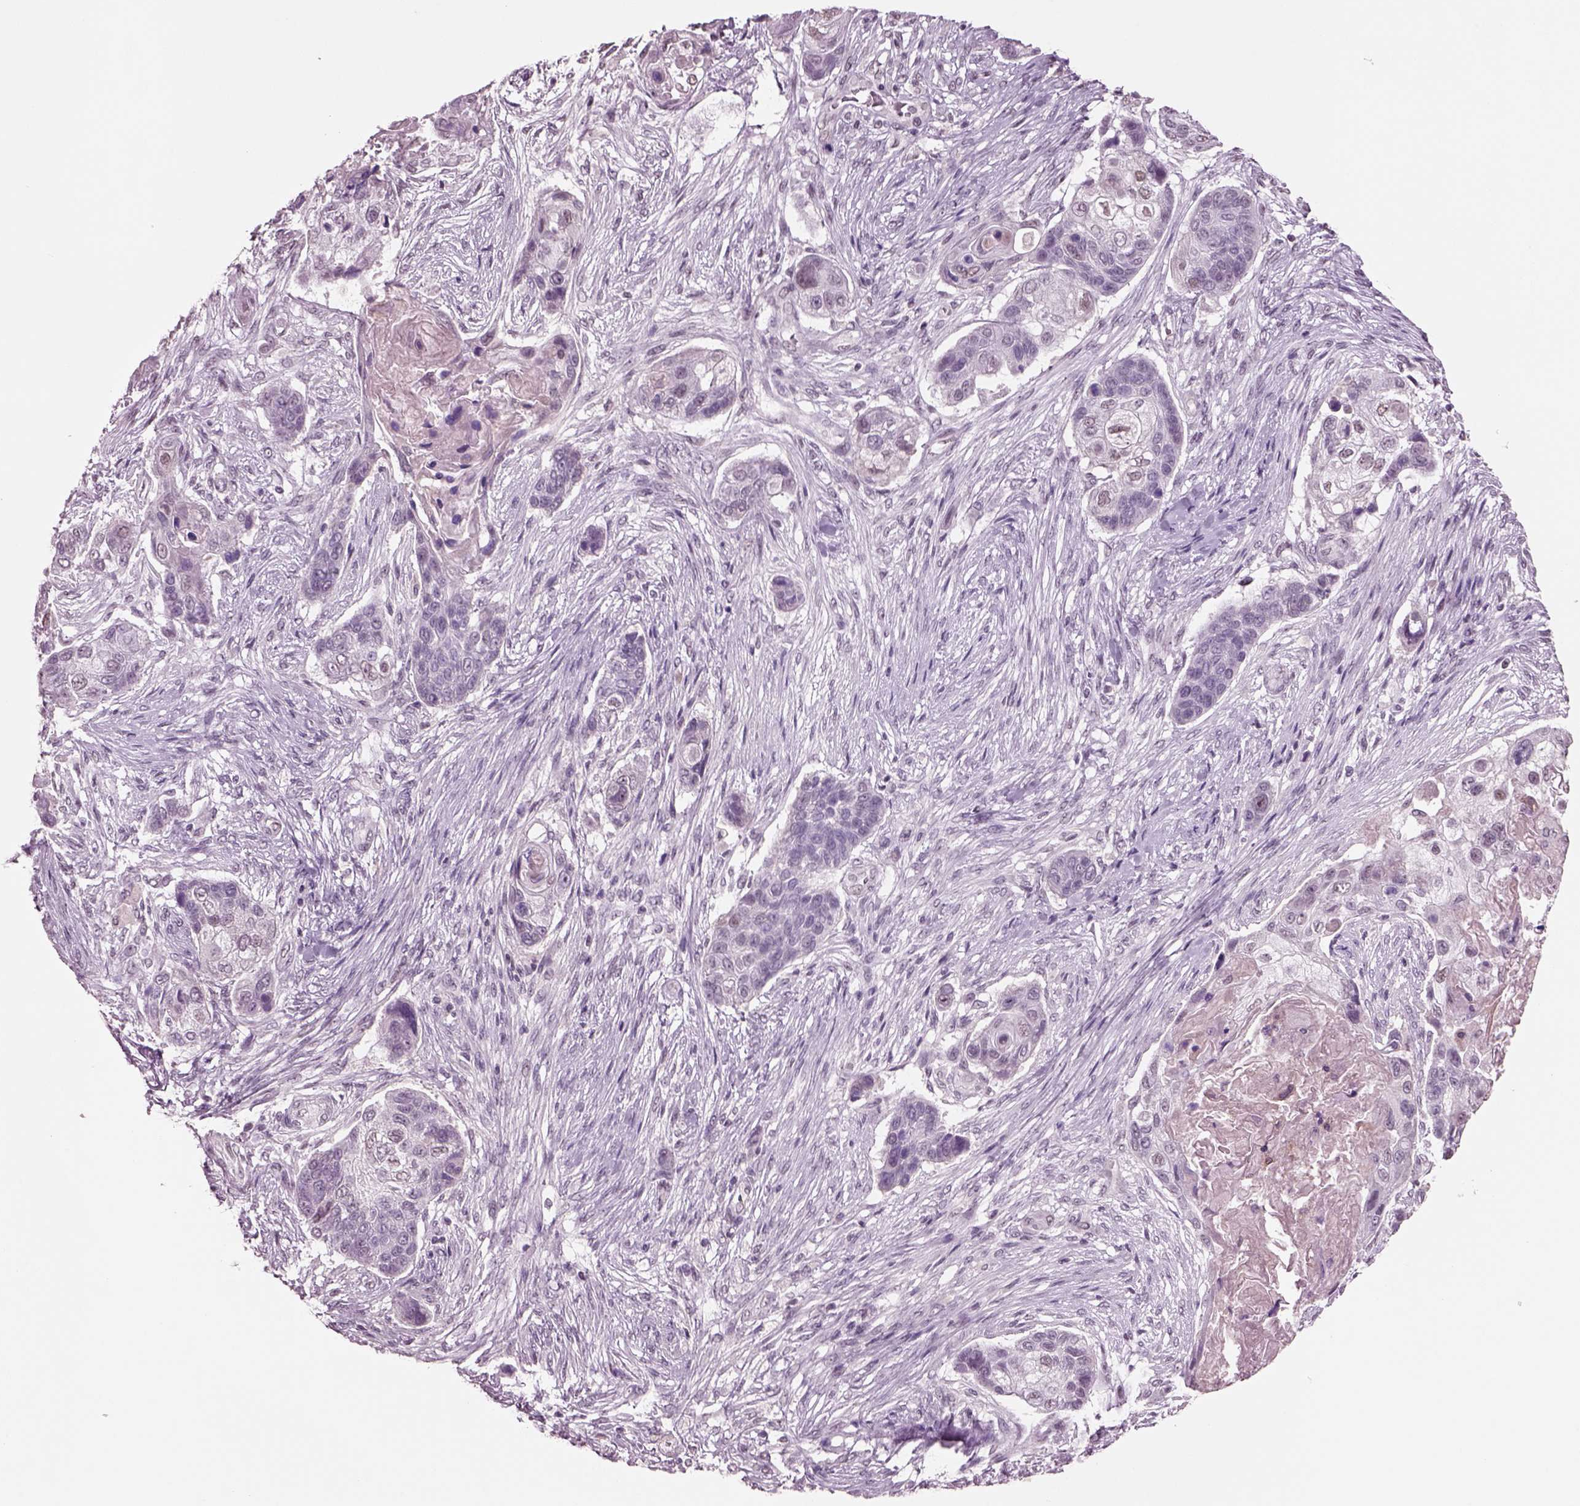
{"staining": {"intensity": "negative", "quantity": "none", "location": "none"}, "tissue": "lung cancer", "cell_type": "Tumor cells", "image_type": "cancer", "snomed": [{"axis": "morphology", "description": "Squamous cell carcinoma, NOS"}, {"axis": "topography", "description": "Lung"}], "caption": "The immunohistochemistry histopathology image has no significant positivity in tumor cells of lung cancer tissue.", "gene": "SEPHS1", "patient": {"sex": "male", "age": 69}}